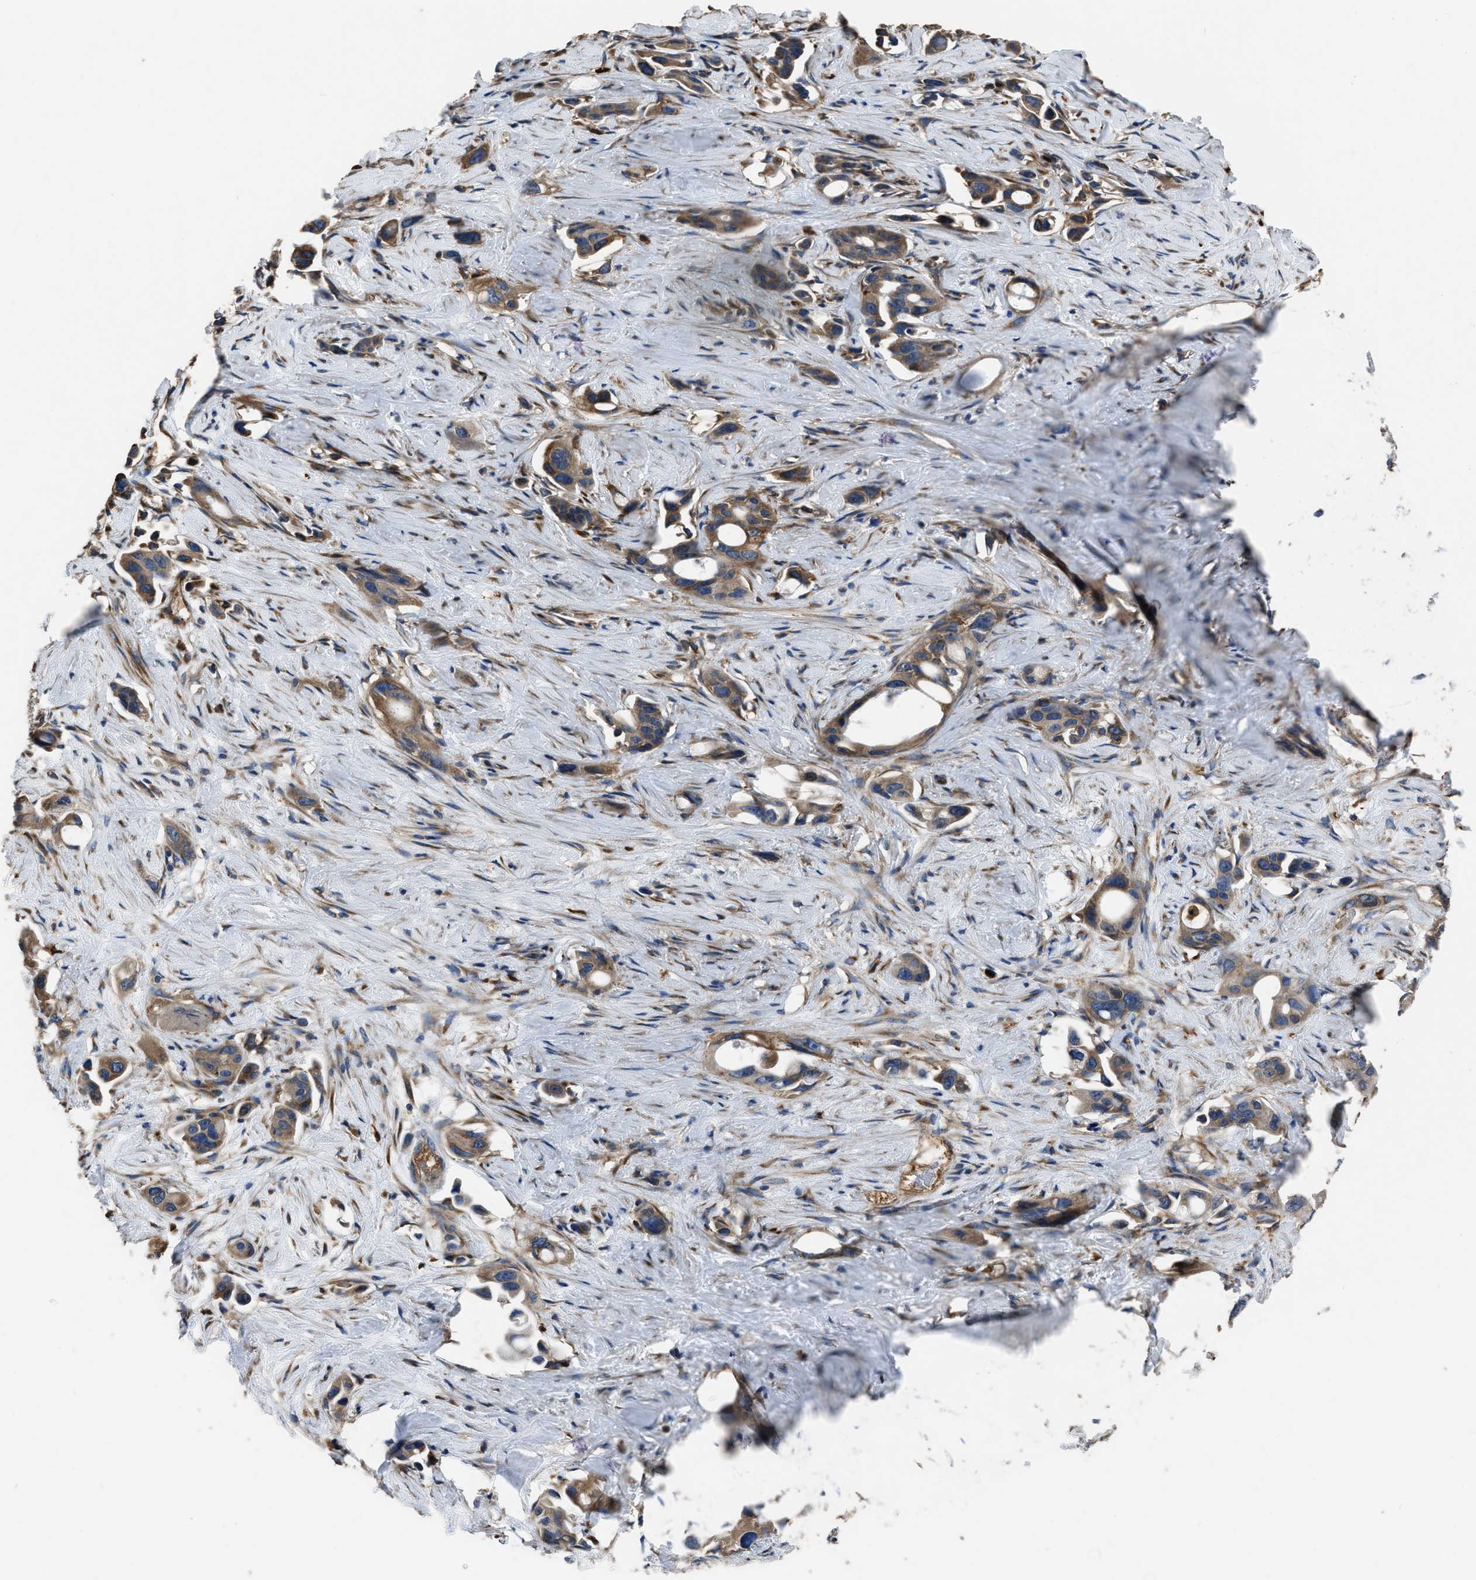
{"staining": {"intensity": "strong", "quantity": ">75%", "location": "cytoplasmic/membranous"}, "tissue": "pancreatic cancer", "cell_type": "Tumor cells", "image_type": "cancer", "snomed": [{"axis": "morphology", "description": "Adenocarcinoma, NOS"}, {"axis": "topography", "description": "Pancreas"}], "caption": "Immunohistochemical staining of human pancreatic cancer shows high levels of strong cytoplasmic/membranous protein staining in about >75% of tumor cells.", "gene": "ANGPT1", "patient": {"sex": "male", "age": 53}}